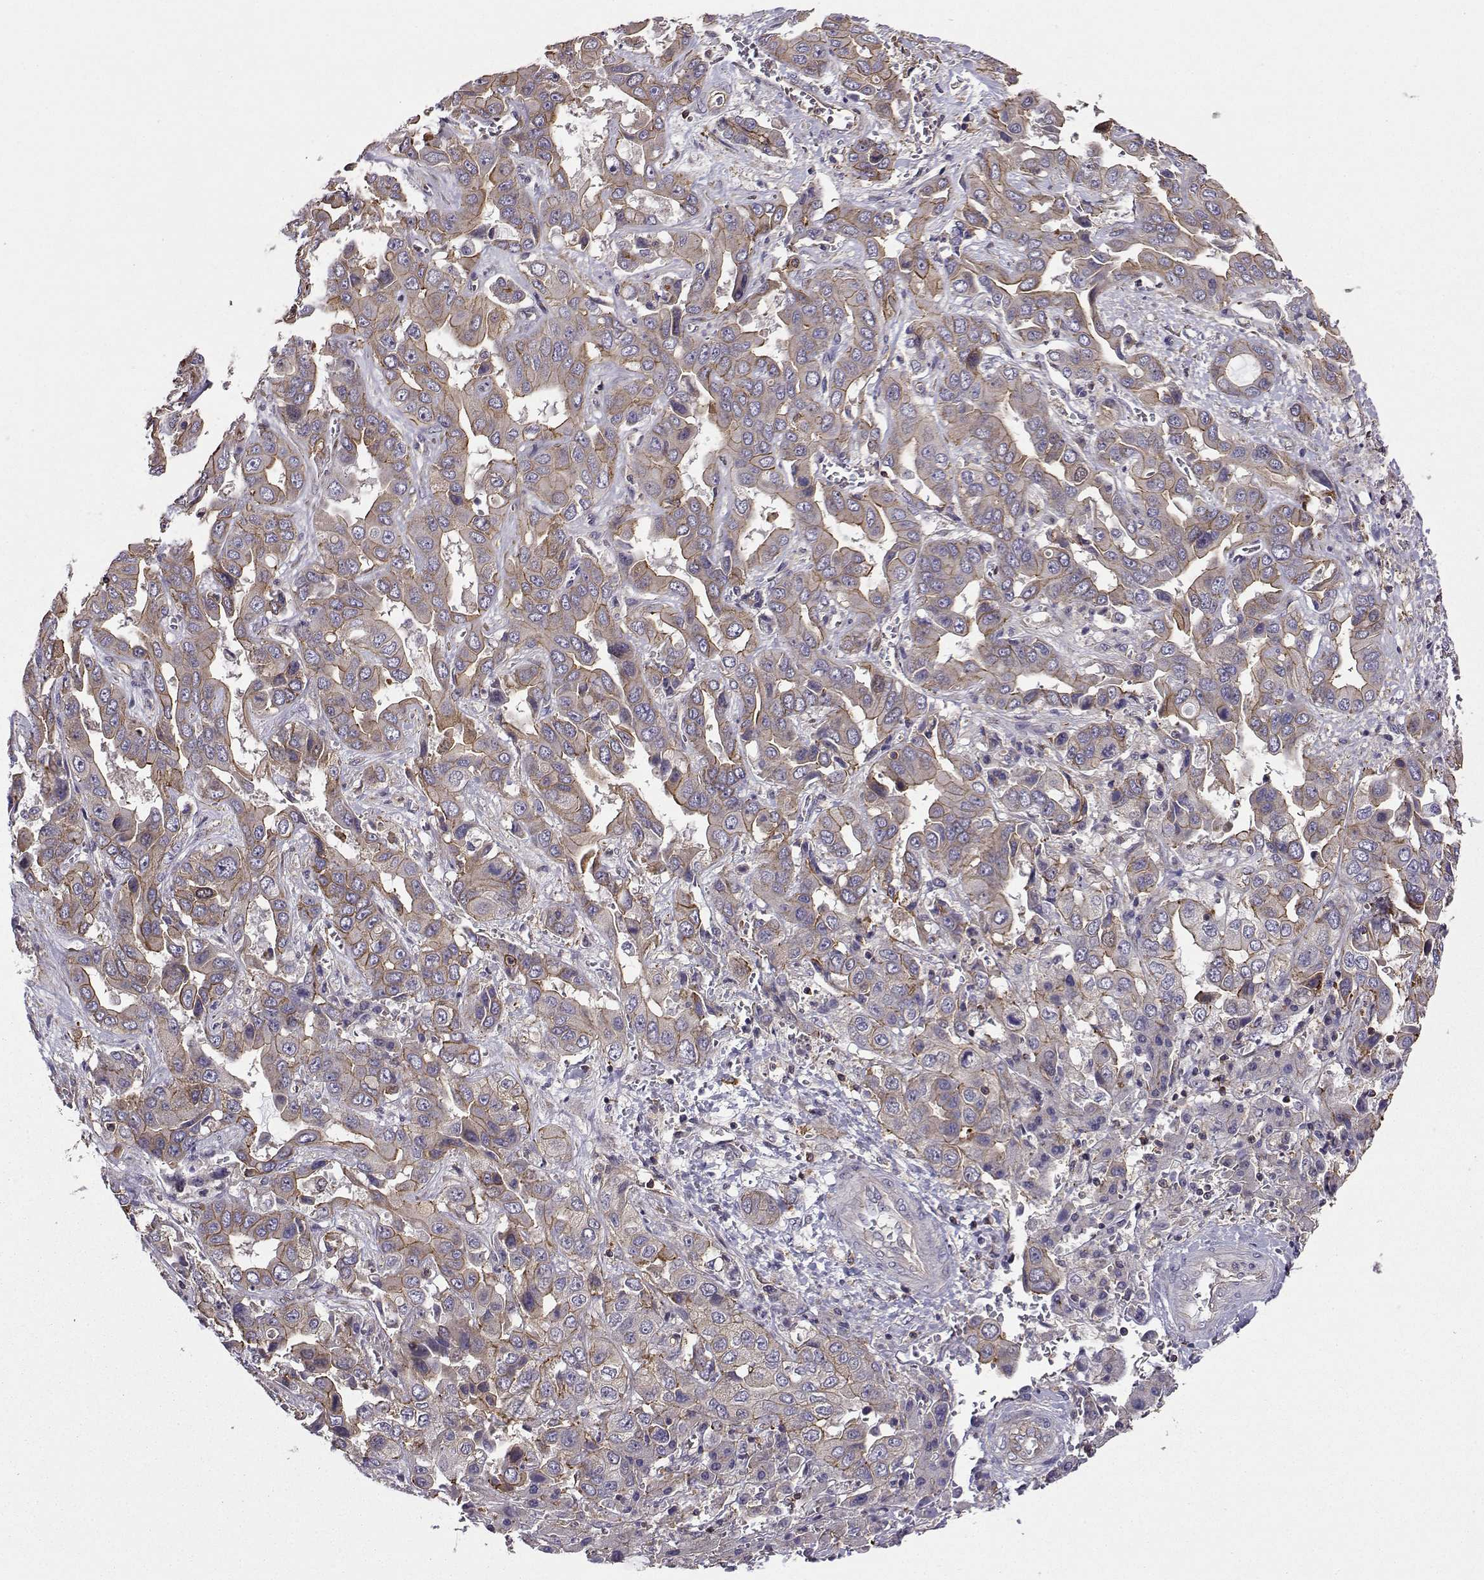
{"staining": {"intensity": "moderate", "quantity": "<25%", "location": "cytoplasmic/membranous"}, "tissue": "liver cancer", "cell_type": "Tumor cells", "image_type": "cancer", "snomed": [{"axis": "morphology", "description": "Cholangiocarcinoma"}, {"axis": "topography", "description": "Liver"}], "caption": "This histopathology image shows immunohistochemistry staining of liver cholangiocarcinoma, with low moderate cytoplasmic/membranous staining in about <25% of tumor cells.", "gene": "ITGB8", "patient": {"sex": "female", "age": 52}}